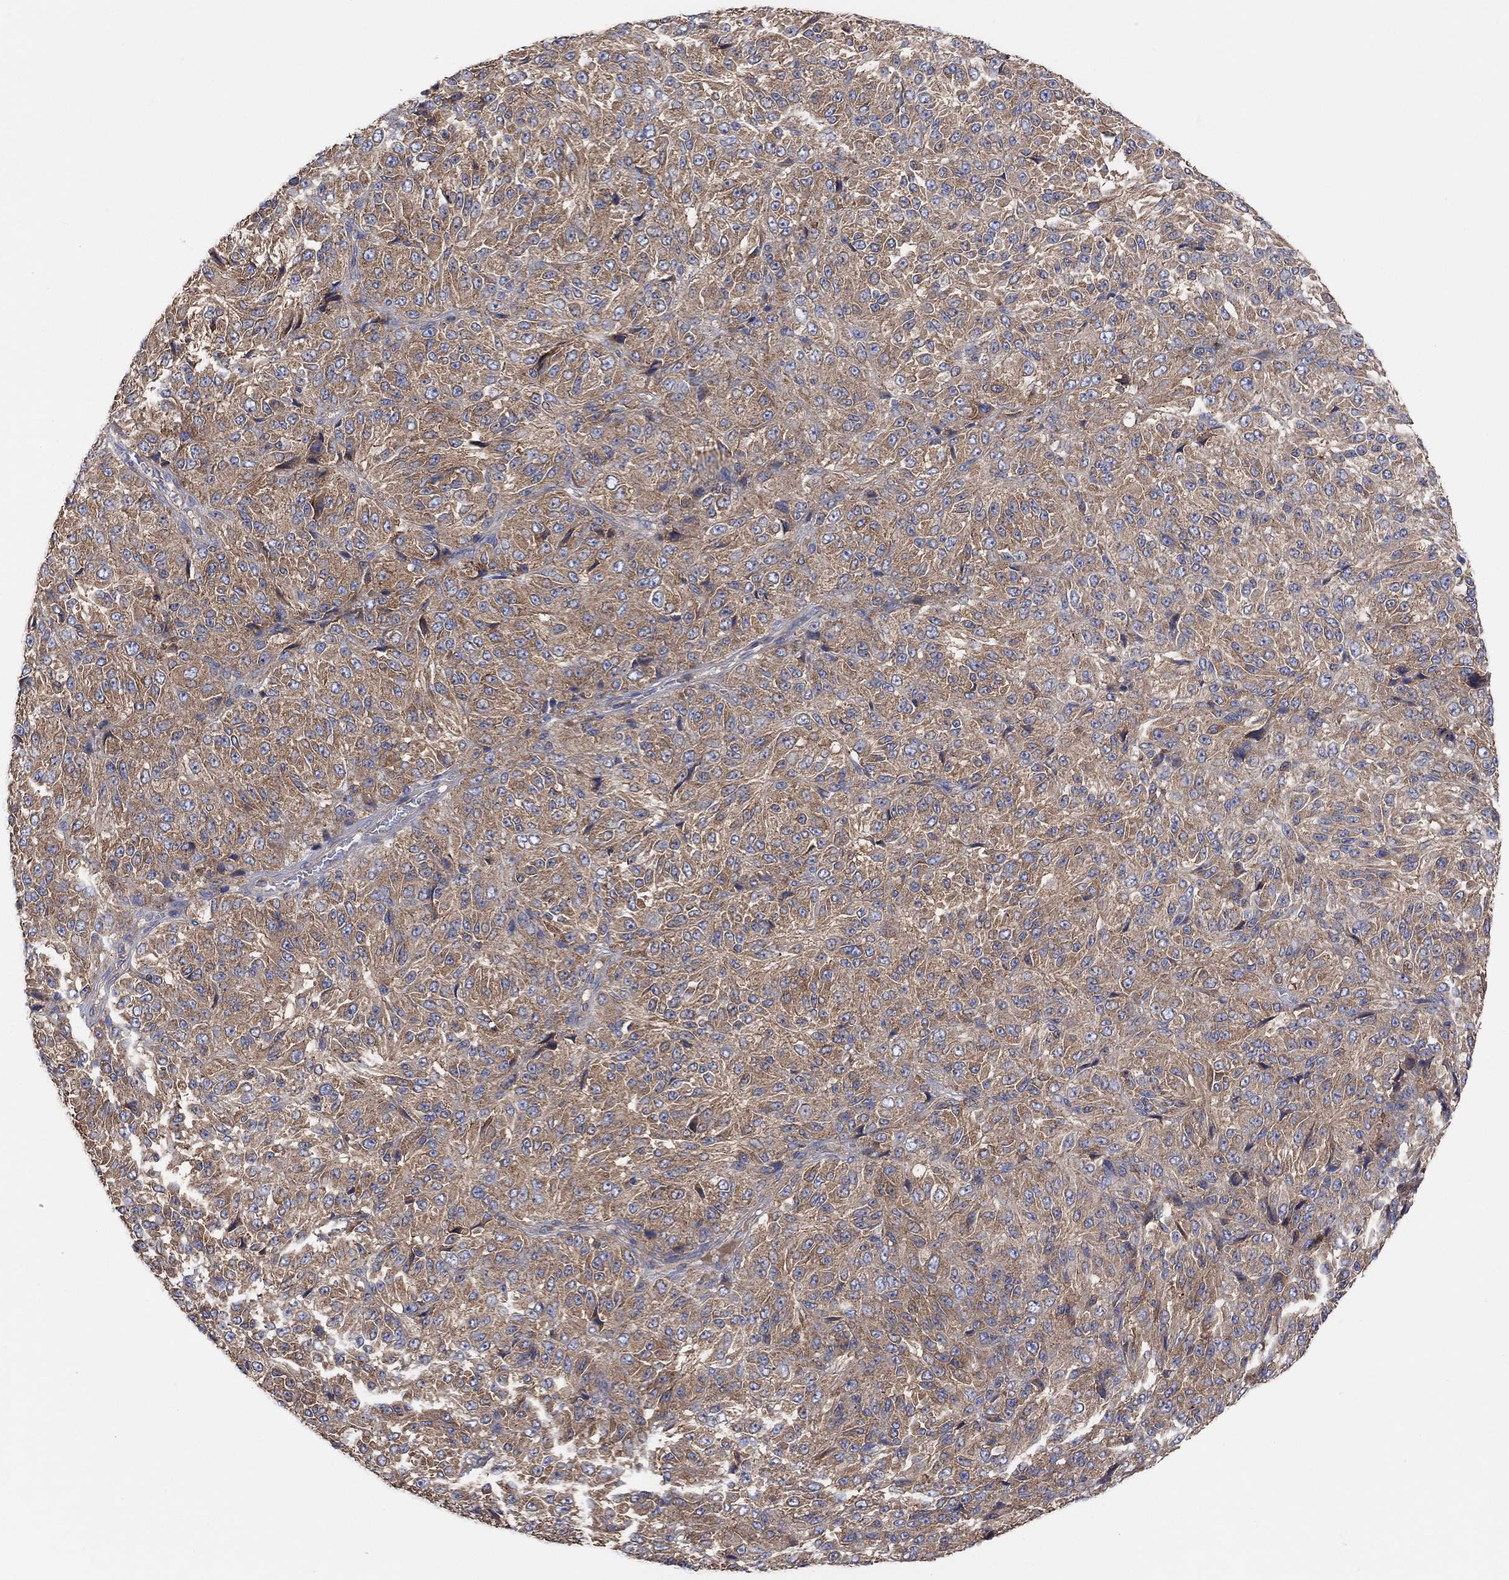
{"staining": {"intensity": "weak", "quantity": ">75%", "location": "cytoplasmic/membranous"}, "tissue": "melanoma", "cell_type": "Tumor cells", "image_type": "cancer", "snomed": [{"axis": "morphology", "description": "Malignant melanoma, Metastatic site"}, {"axis": "topography", "description": "Brain"}], "caption": "A brown stain shows weak cytoplasmic/membranous staining of a protein in malignant melanoma (metastatic site) tumor cells. (DAB IHC, brown staining for protein, blue staining for nuclei).", "gene": "BLOC1S3", "patient": {"sex": "female", "age": 56}}